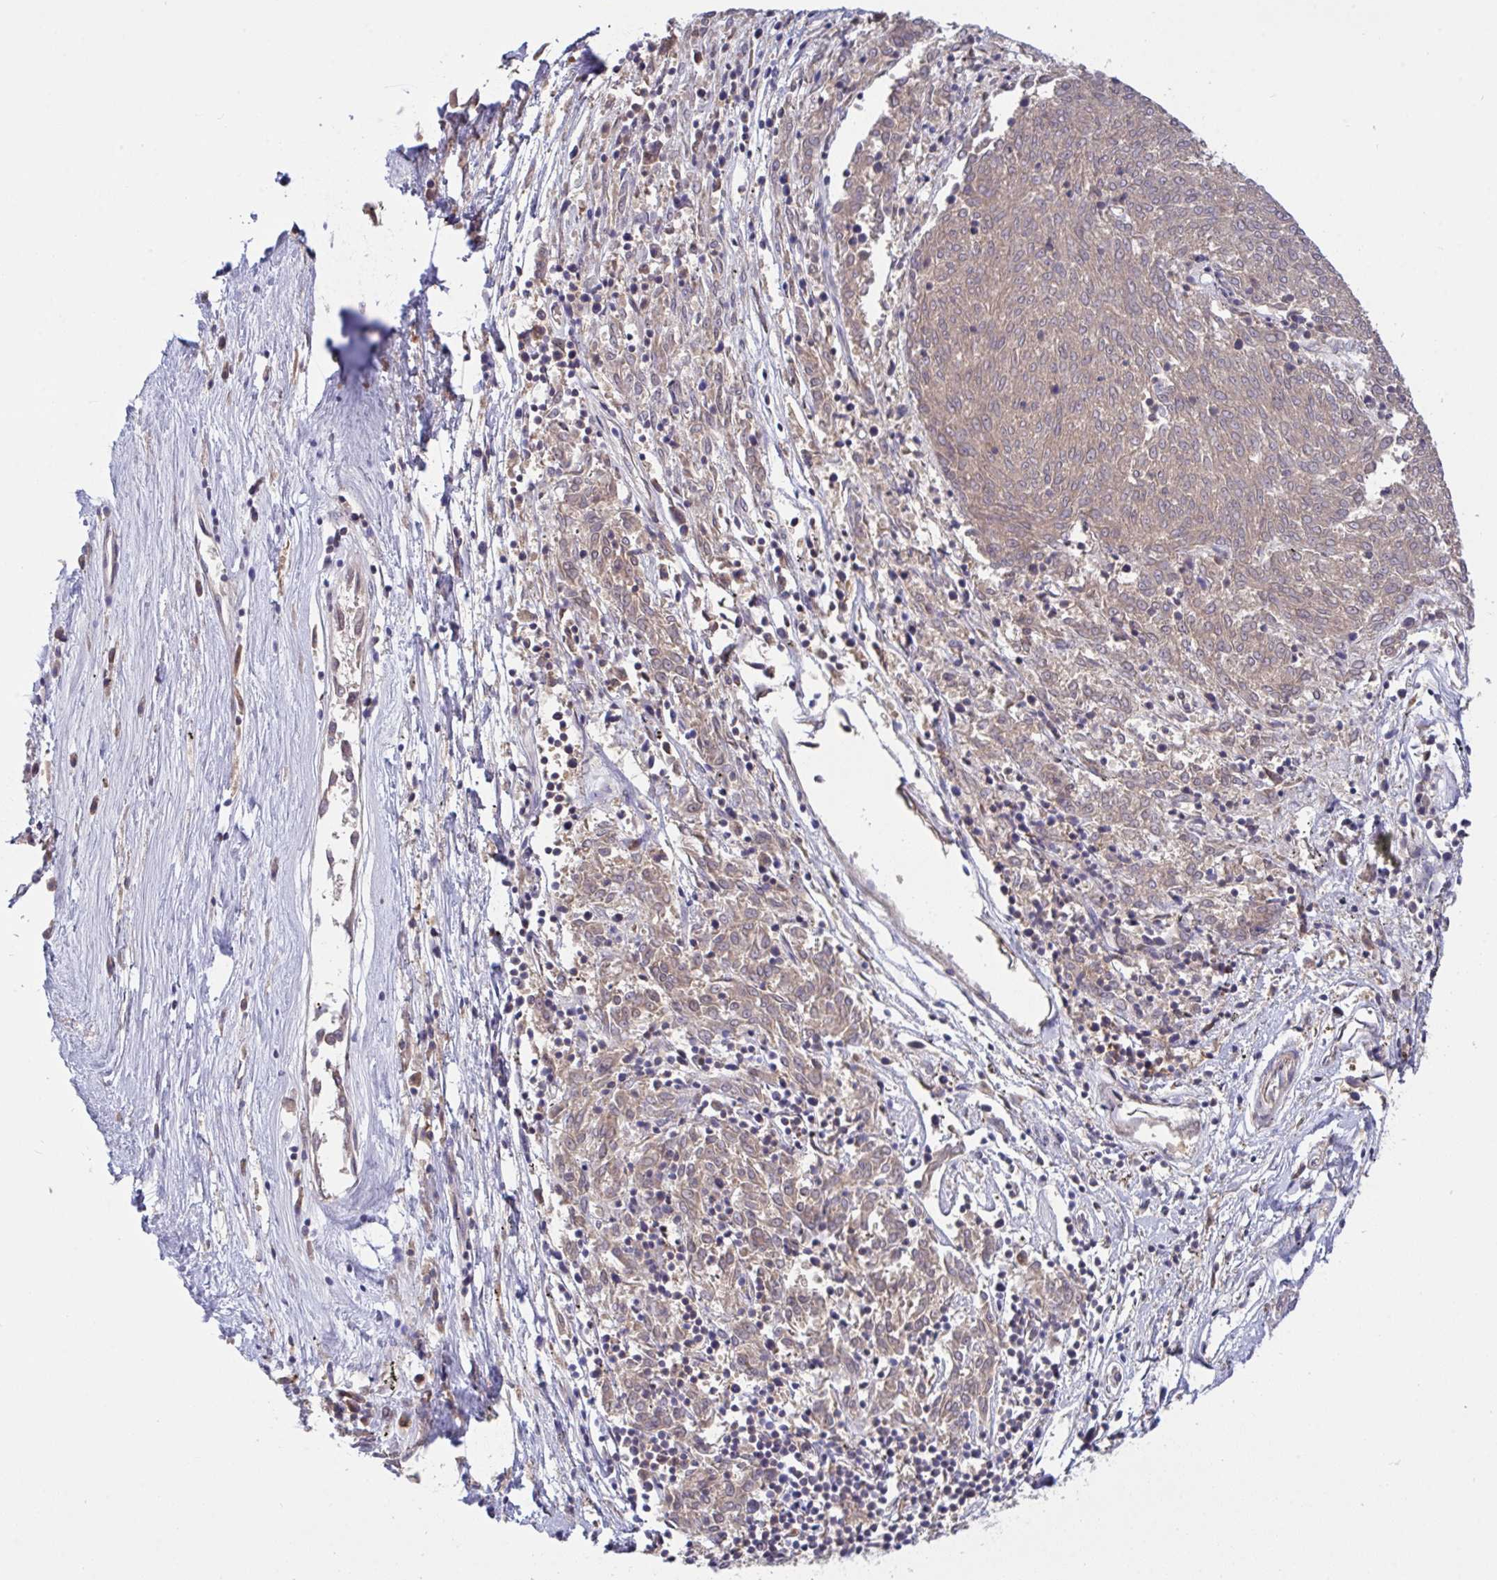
{"staining": {"intensity": "weak", "quantity": ">75%", "location": "cytoplasmic/membranous"}, "tissue": "melanoma", "cell_type": "Tumor cells", "image_type": "cancer", "snomed": [{"axis": "morphology", "description": "Malignant melanoma, NOS"}, {"axis": "topography", "description": "Skin"}], "caption": "A brown stain shows weak cytoplasmic/membranous positivity of a protein in human melanoma tumor cells. (IHC, brightfield microscopy, high magnification).", "gene": "L3HYPDH", "patient": {"sex": "female", "age": 72}}